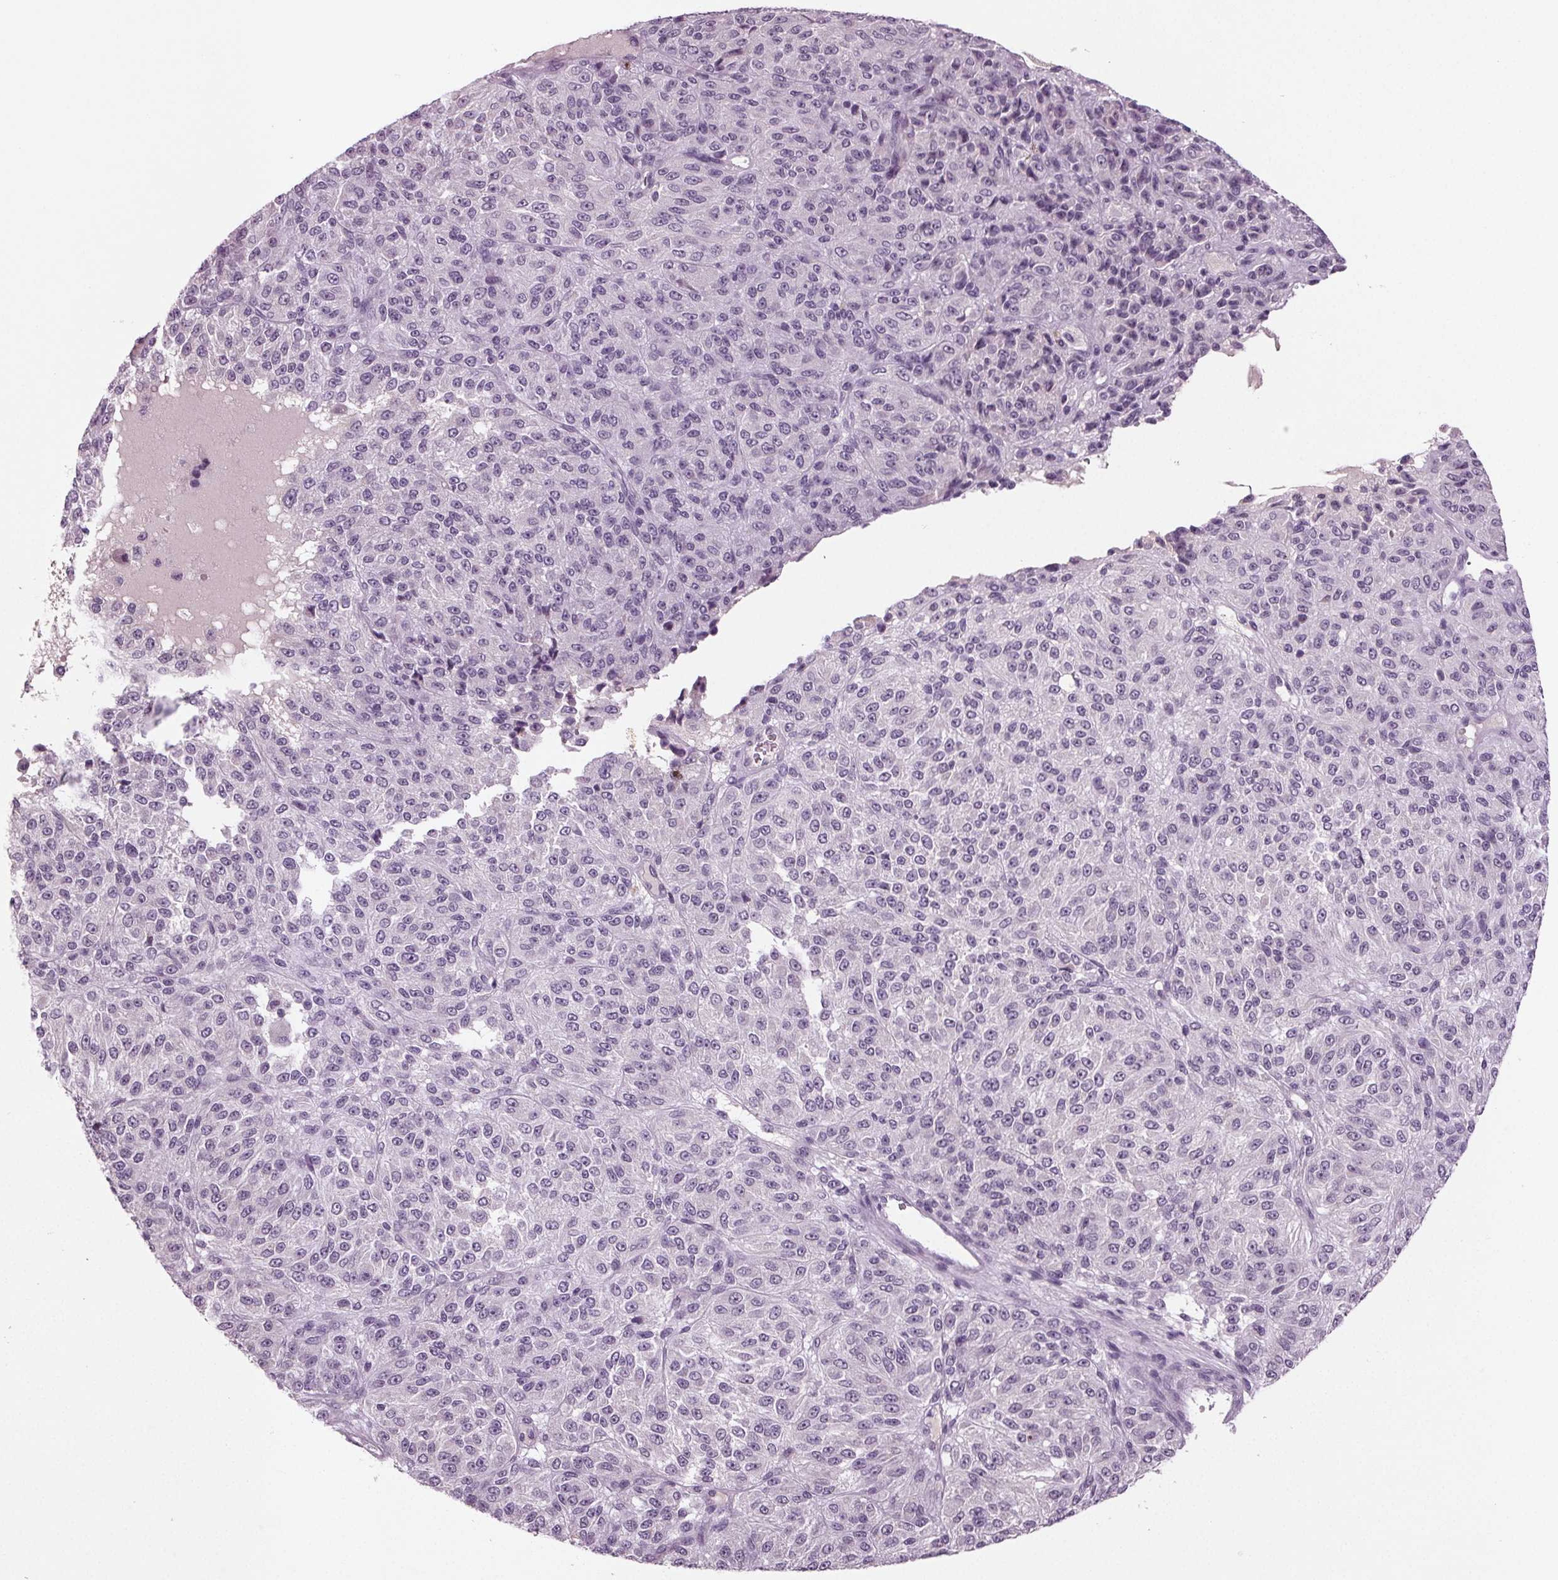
{"staining": {"intensity": "negative", "quantity": "none", "location": "none"}, "tissue": "melanoma", "cell_type": "Tumor cells", "image_type": "cancer", "snomed": [{"axis": "morphology", "description": "Malignant melanoma, Metastatic site"}, {"axis": "topography", "description": "Brain"}], "caption": "Immunohistochemistry (IHC) image of melanoma stained for a protein (brown), which displays no positivity in tumor cells. (Stains: DAB immunohistochemistry (IHC) with hematoxylin counter stain, Microscopy: brightfield microscopy at high magnification).", "gene": "BHLHE22", "patient": {"sex": "female", "age": 56}}